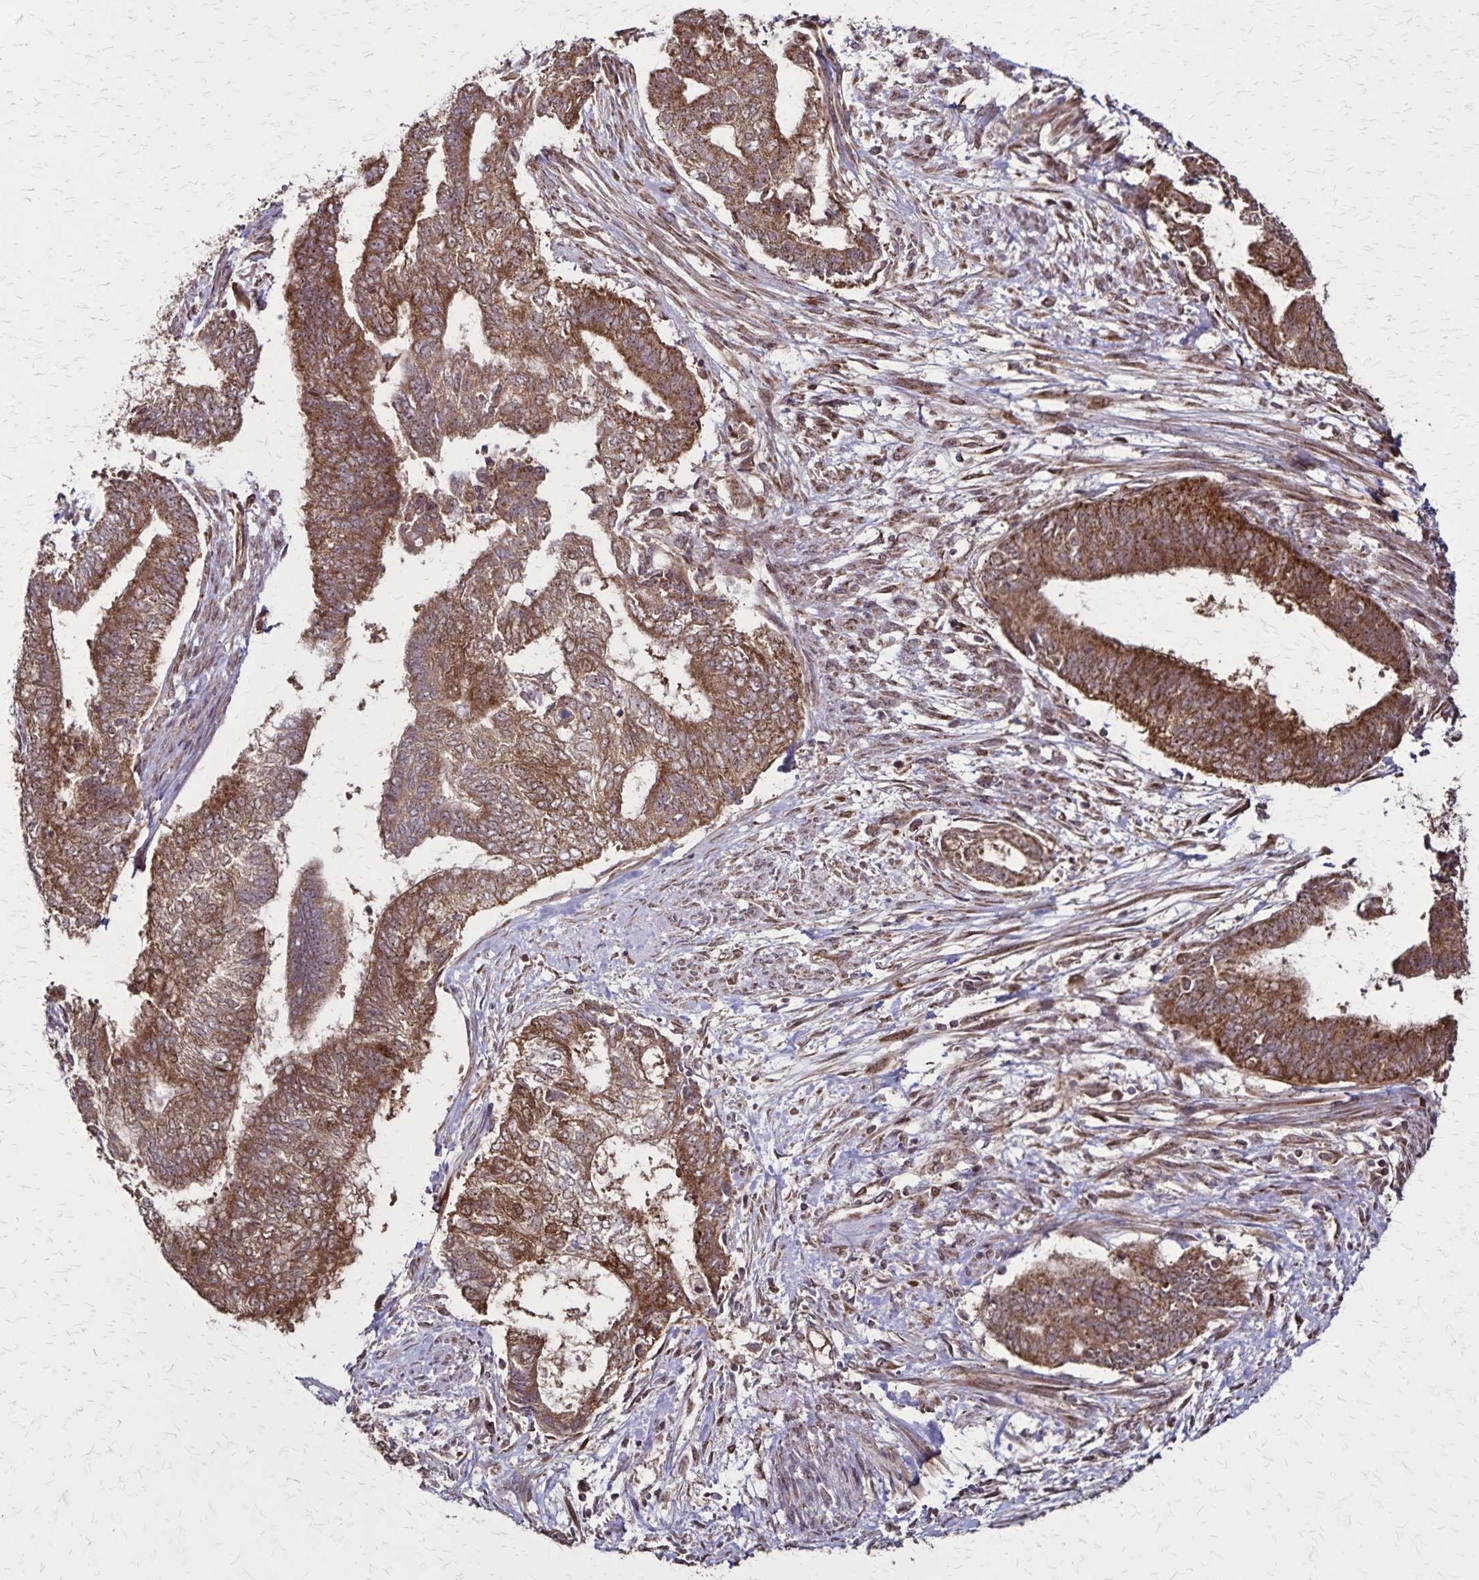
{"staining": {"intensity": "moderate", "quantity": ">75%", "location": "cytoplasmic/membranous"}, "tissue": "endometrial cancer", "cell_type": "Tumor cells", "image_type": "cancer", "snomed": [{"axis": "morphology", "description": "Adenocarcinoma, NOS"}, {"axis": "topography", "description": "Endometrium"}], "caption": "A medium amount of moderate cytoplasmic/membranous expression is appreciated in about >75% of tumor cells in endometrial cancer (adenocarcinoma) tissue.", "gene": "NFS1", "patient": {"sex": "female", "age": 65}}